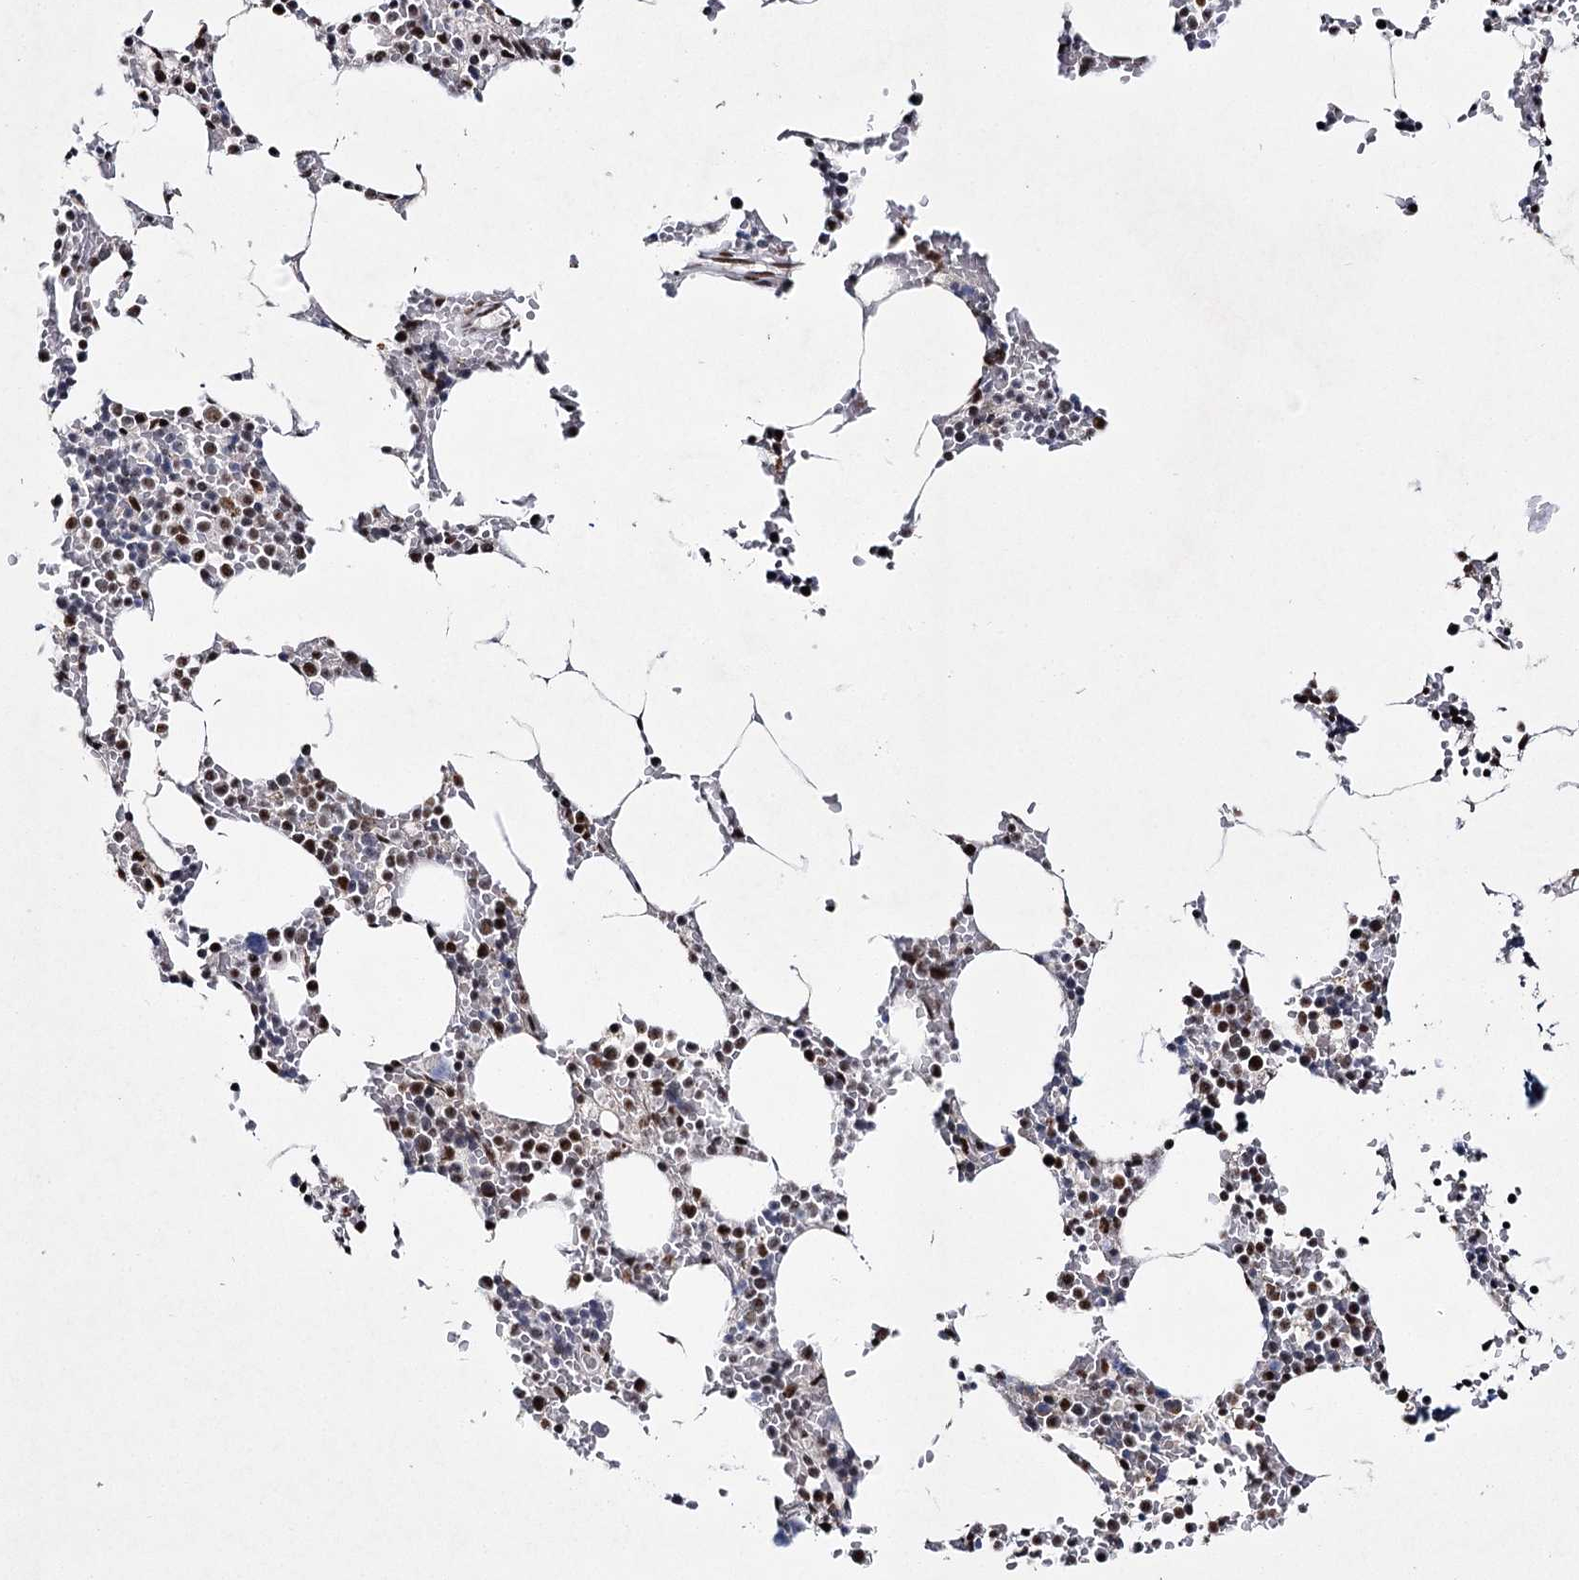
{"staining": {"intensity": "moderate", "quantity": "25%-75%", "location": "nuclear"}, "tissue": "bone marrow", "cell_type": "Hematopoietic cells", "image_type": "normal", "snomed": [{"axis": "morphology", "description": "Normal tissue, NOS"}, {"axis": "topography", "description": "Bone marrow"}], "caption": "Immunohistochemistry (IHC) image of benign bone marrow: human bone marrow stained using immunohistochemistry (IHC) displays medium levels of moderate protein expression localized specifically in the nuclear of hematopoietic cells, appearing as a nuclear brown color.", "gene": "SCAF8", "patient": {"sex": "male", "age": 70}}